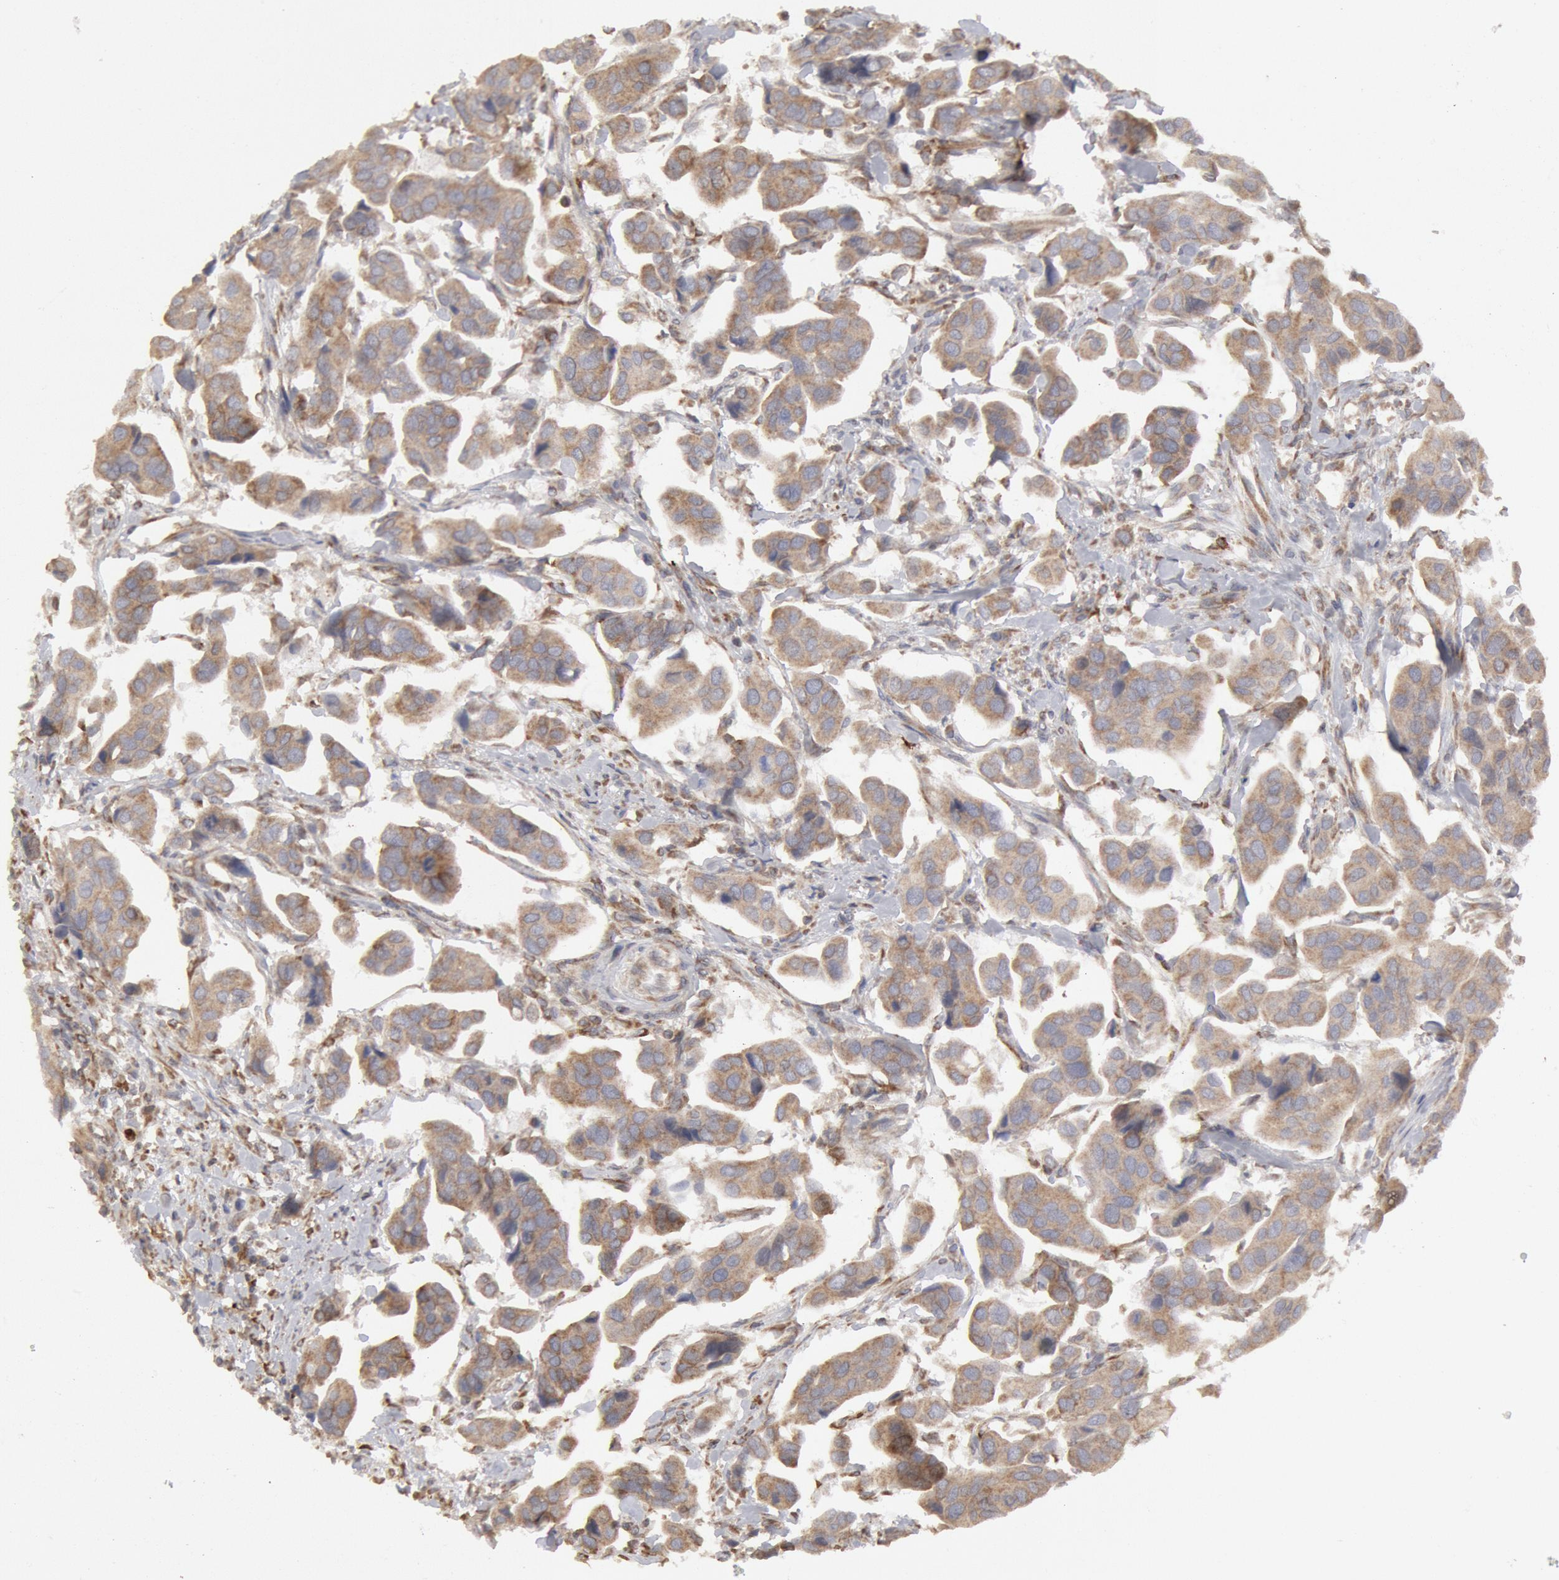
{"staining": {"intensity": "weak", "quantity": ">75%", "location": "cytoplasmic/membranous"}, "tissue": "urothelial cancer", "cell_type": "Tumor cells", "image_type": "cancer", "snomed": [{"axis": "morphology", "description": "Adenocarcinoma, NOS"}, {"axis": "topography", "description": "Urinary bladder"}], "caption": "There is low levels of weak cytoplasmic/membranous staining in tumor cells of adenocarcinoma, as demonstrated by immunohistochemical staining (brown color).", "gene": "OSBPL8", "patient": {"sex": "male", "age": 61}}